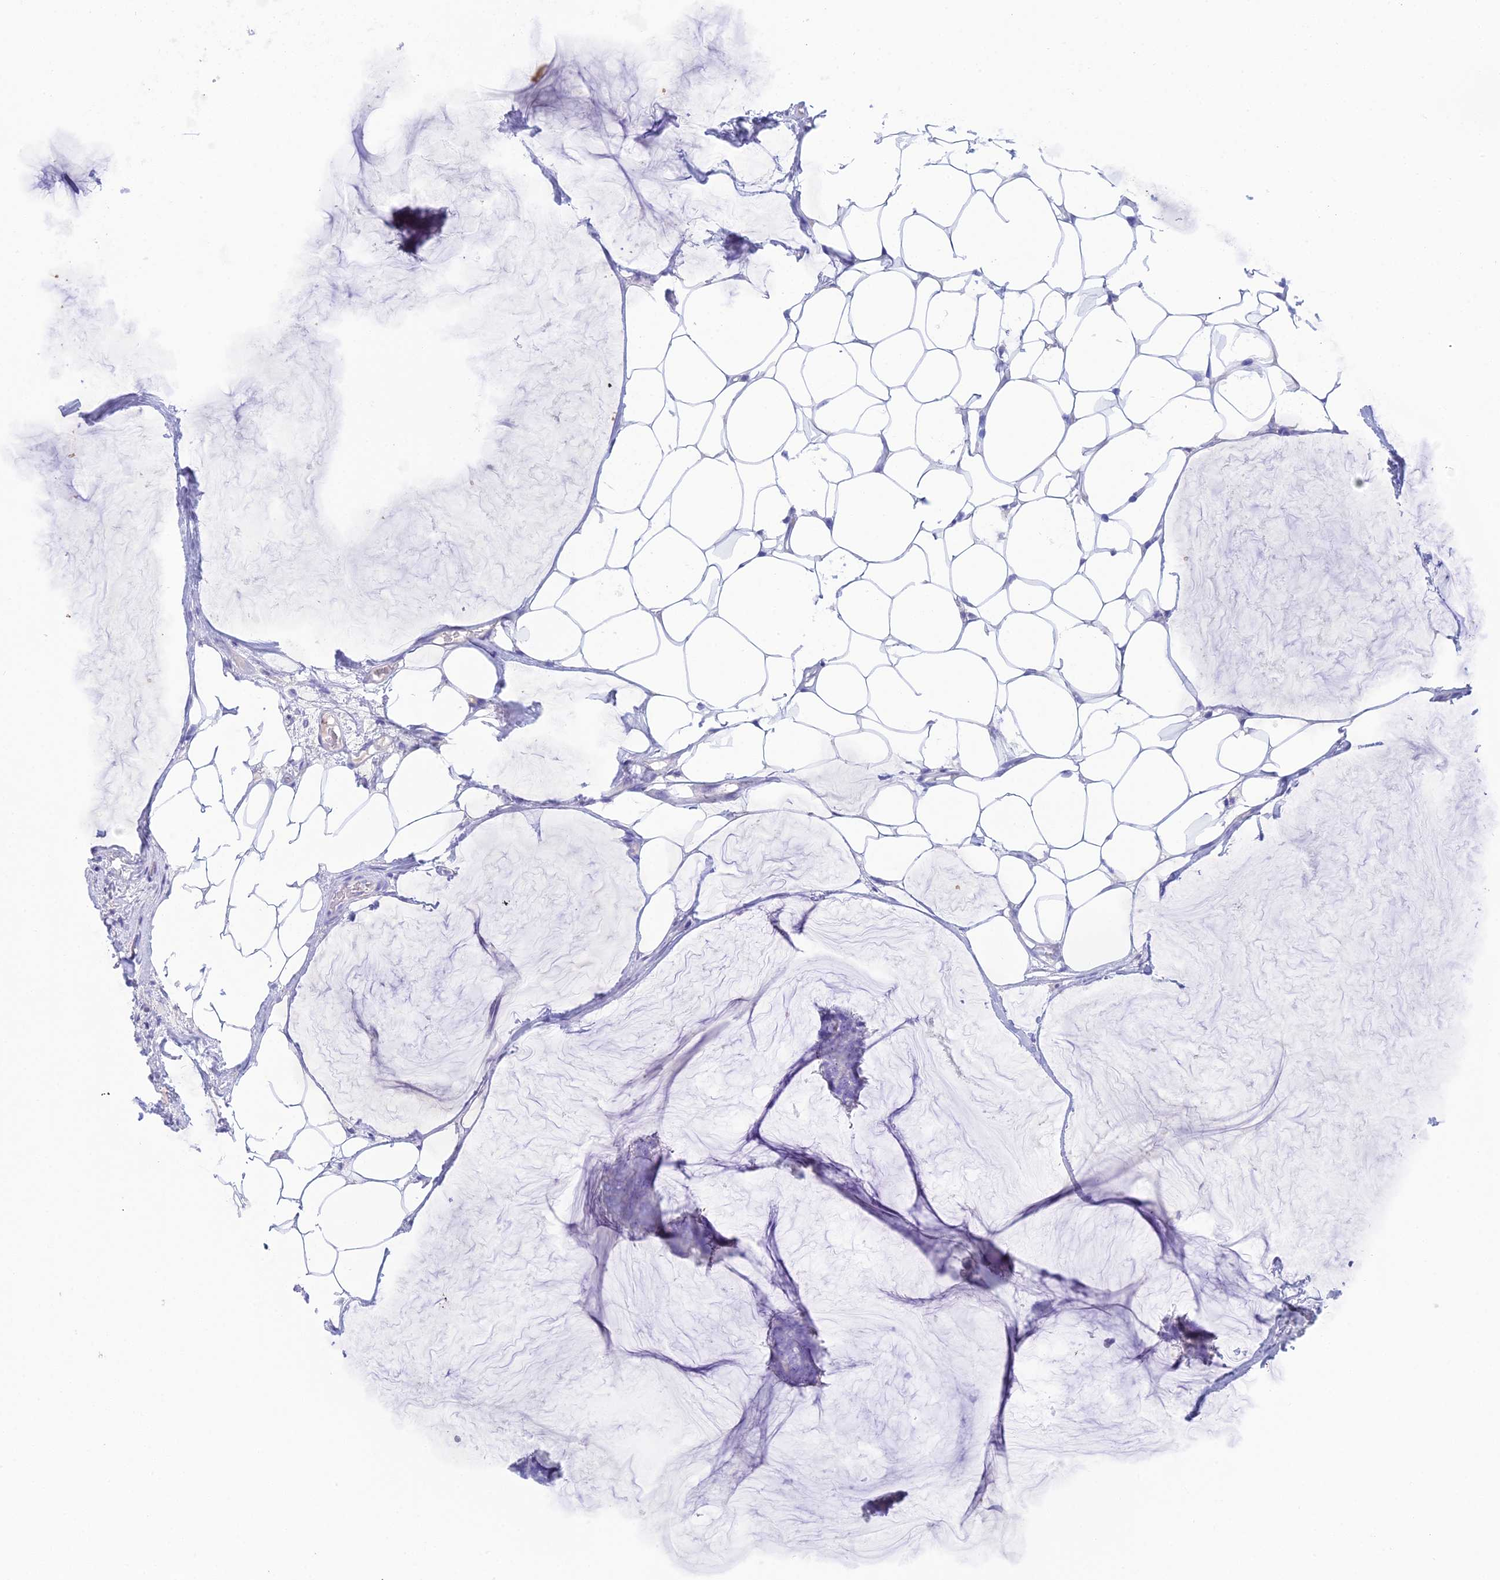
{"staining": {"intensity": "negative", "quantity": "none", "location": "none"}, "tissue": "breast cancer", "cell_type": "Tumor cells", "image_type": "cancer", "snomed": [{"axis": "morphology", "description": "Duct carcinoma"}, {"axis": "topography", "description": "Breast"}], "caption": "Immunohistochemistry (IHC) image of human breast infiltrating ductal carcinoma stained for a protein (brown), which displays no expression in tumor cells.", "gene": "REG1A", "patient": {"sex": "female", "age": 93}}